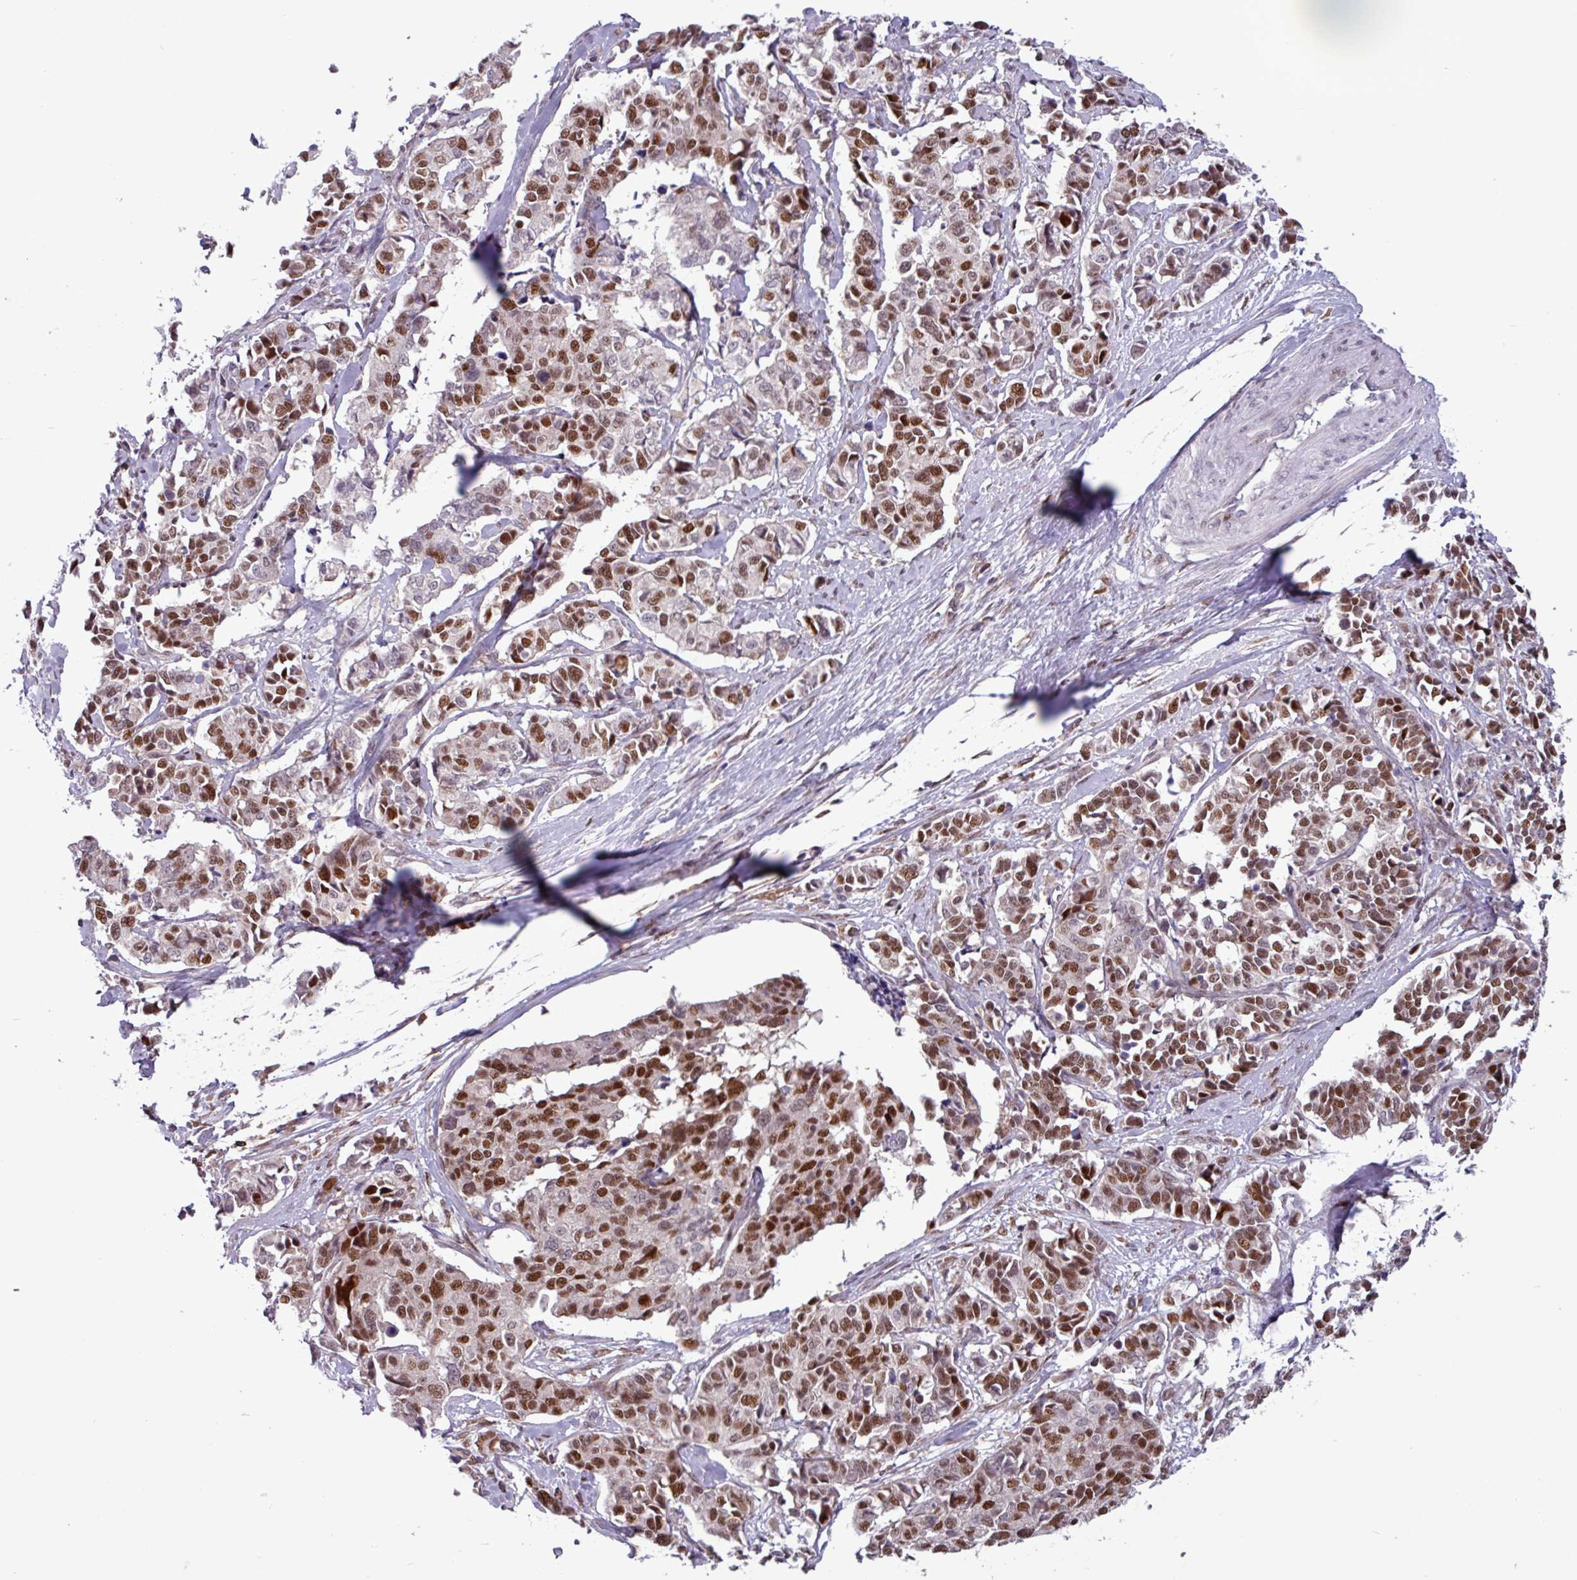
{"staining": {"intensity": "strong", "quantity": ">75%", "location": "nuclear"}, "tissue": "cervical cancer", "cell_type": "Tumor cells", "image_type": "cancer", "snomed": [{"axis": "morphology", "description": "Normal tissue, NOS"}, {"axis": "morphology", "description": "Squamous cell carcinoma, NOS"}, {"axis": "topography", "description": "Cervix"}], "caption": "Protein staining of cervical squamous cell carcinoma tissue reveals strong nuclear positivity in approximately >75% of tumor cells. Immunohistochemistry (ihc) stains the protein in brown and the nuclei are stained blue.", "gene": "PRRX1", "patient": {"sex": "female", "age": 35}}